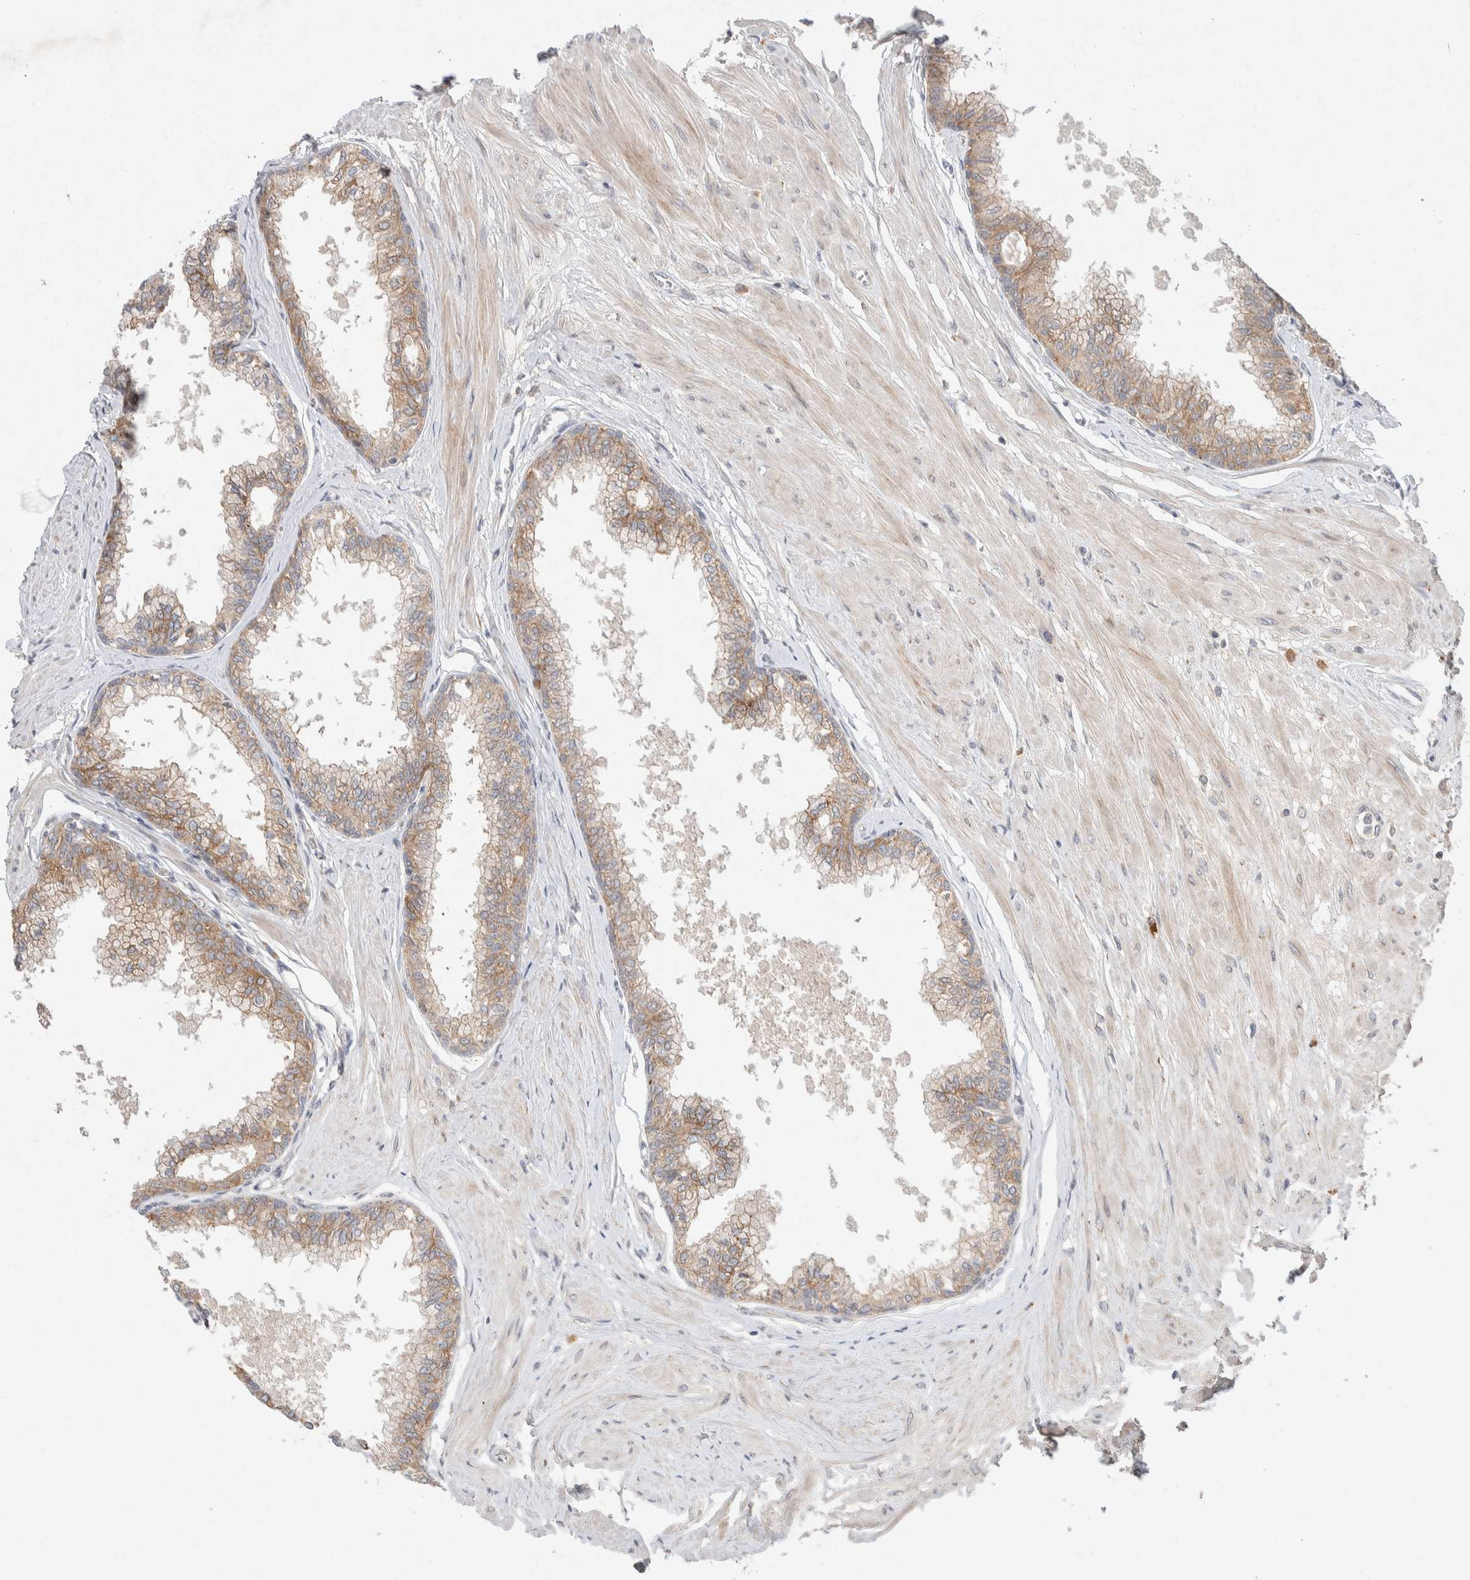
{"staining": {"intensity": "weak", "quantity": ">75%", "location": "cytoplasmic/membranous"}, "tissue": "seminal vesicle", "cell_type": "Glandular cells", "image_type": "normal", "snomed": [{"axis": "morphology", "description": "Normal tissue, NOS"}, {"axis": "topography", "description": "Prostate"}, {"axis": "topography", "description": "Seminal veicle"}], "caption": "Weak cytoplasmic/membranous staining for a protein is present in approximately >75% of glandular cells of unremarkable seminal vesicle using IHC.", "gene": "CMTM4", "patient": {"sex": "male", "age": 60}}